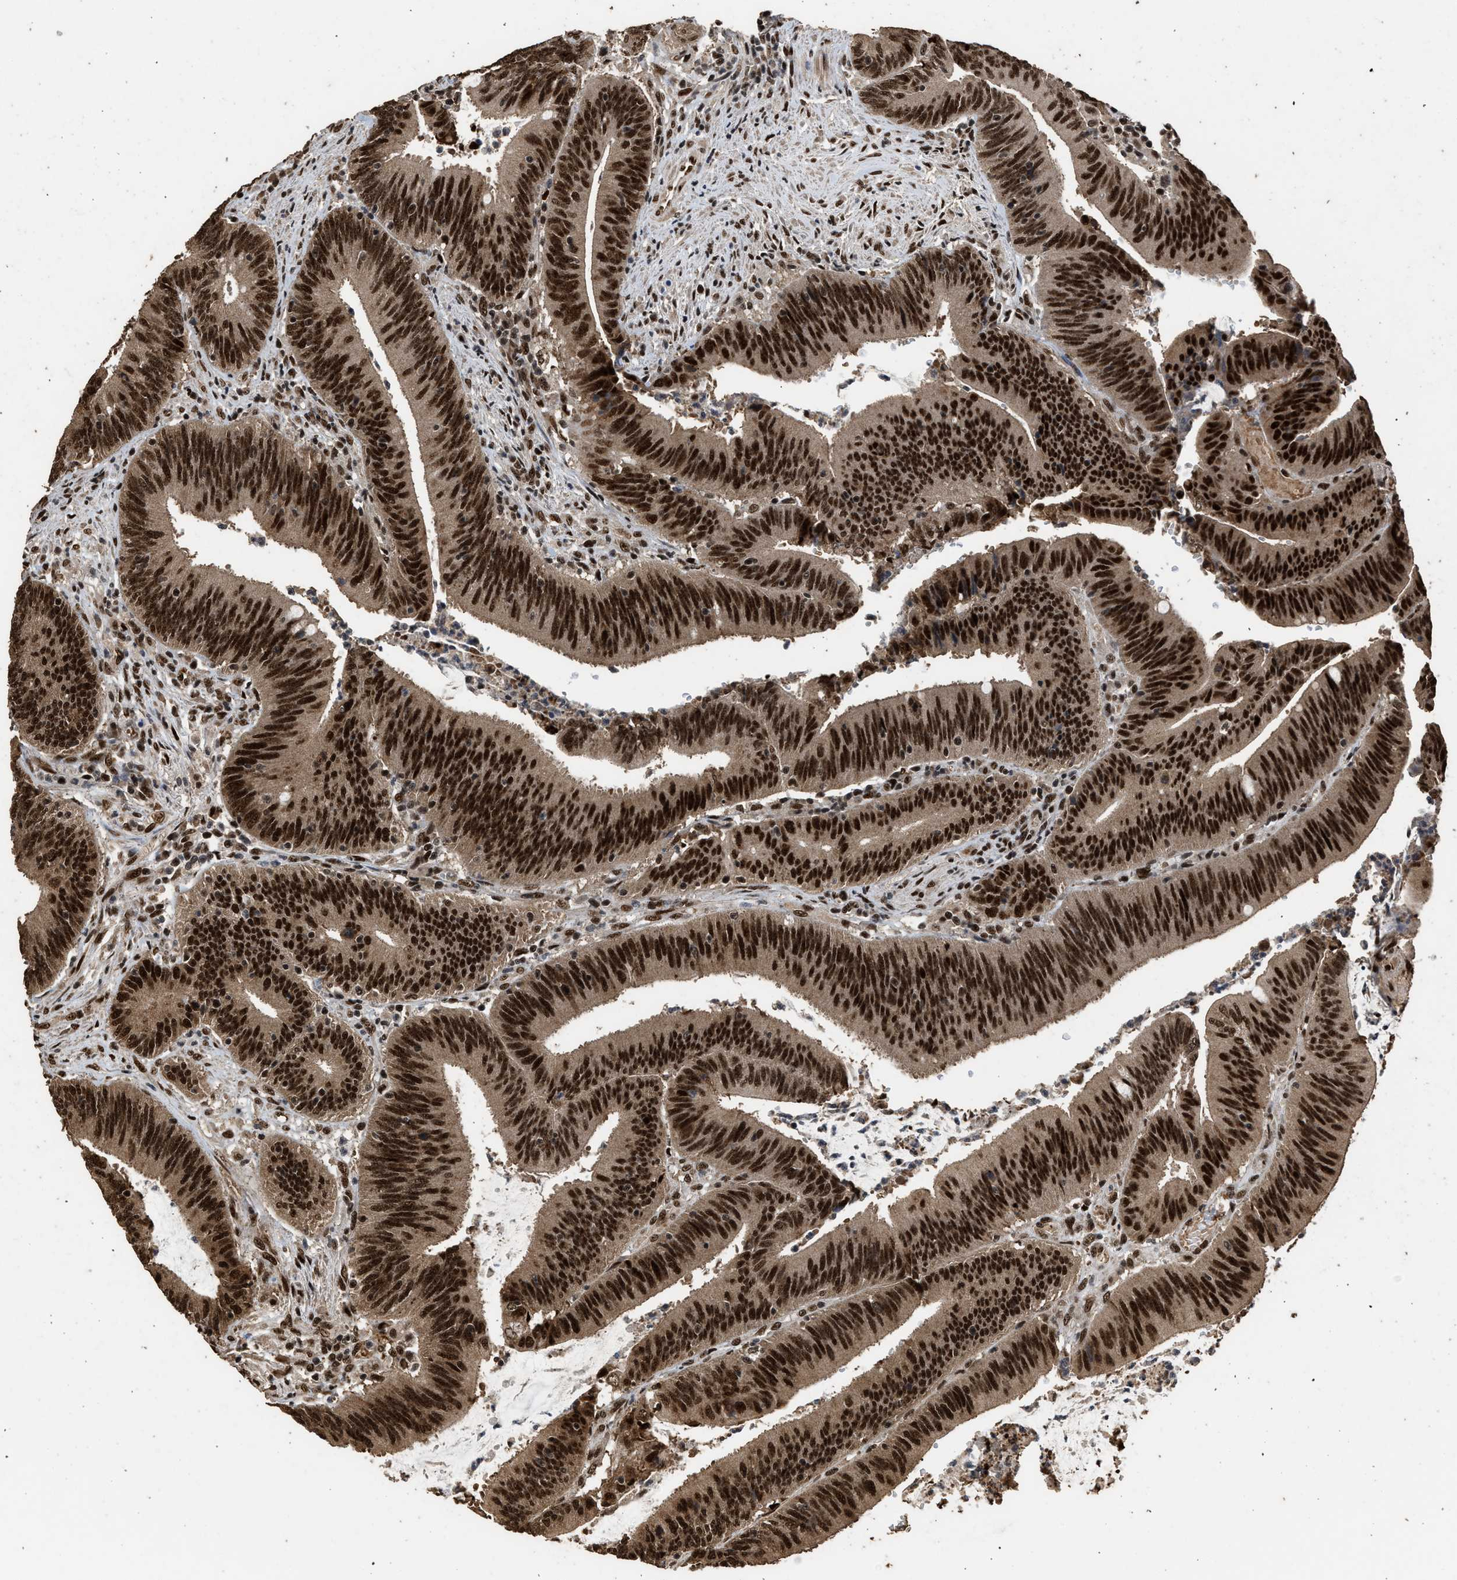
{"staining": {"intensity": "strong", "quantity": ">75%", "location": "cytoplasmic/membranous,nuclear"}, "tissue": "colorectal cancer", "cell_type": "Tumor cells", "image_type": "cancer", "snomed": [{"axis": "morphology", "description": "Normal tissue, NOS"}, {"axis": "morphology", "description": "Adenocarcinoma, NOS"}, {"axis": "topography", "description": "Rectum"}], "caption": "DAB (3,3'-diaminobenzidine) immunohistochemical staining of human colorectal adenocarcinoma reveals strong cytoplasmic/membranous and nuclear protein positivity in about >75% of tumor cells.", "gene": "PPP4R3B", "patient": {"sex": "female", "age": 66}}